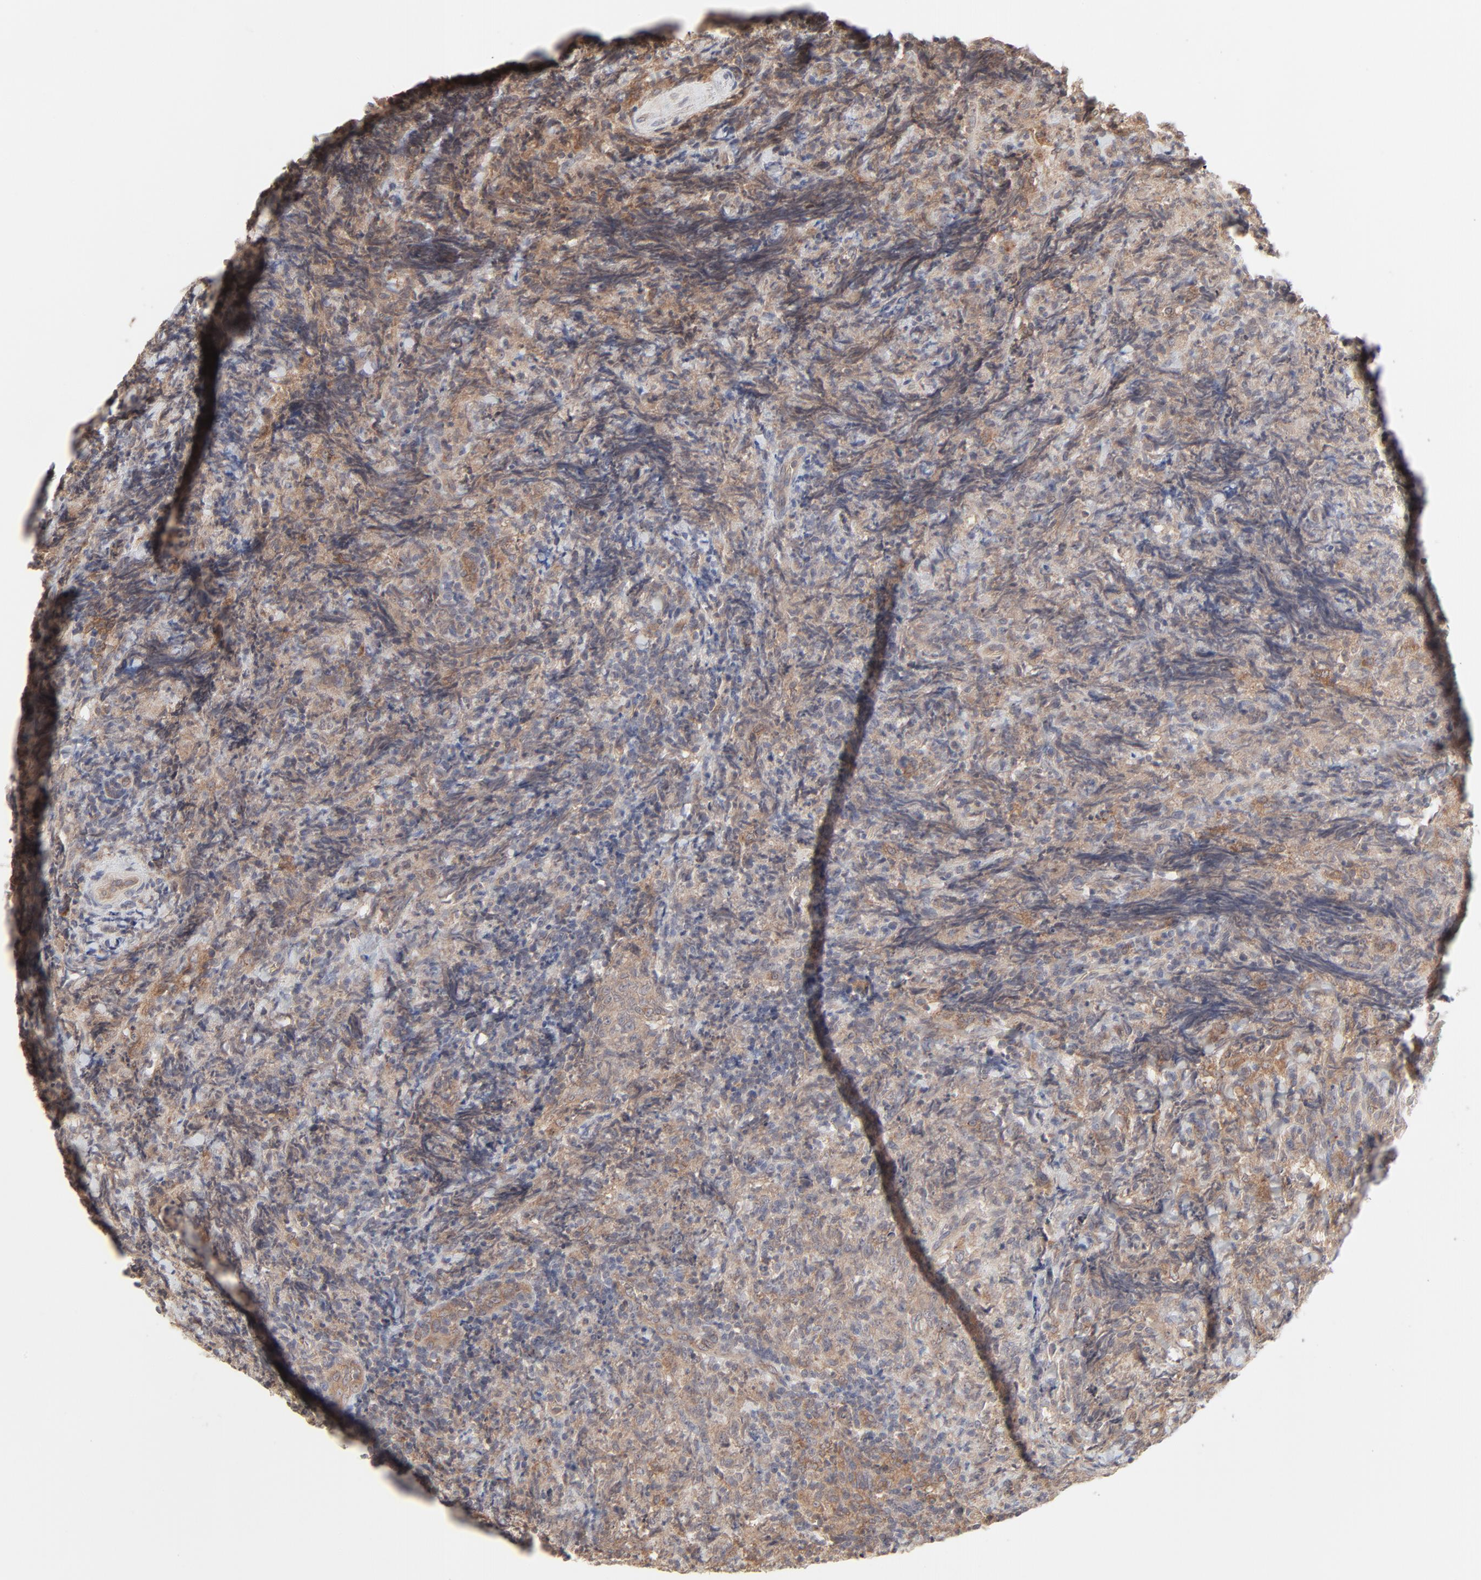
{"staining": {"intensity": "moderate", "quantity": ">75%", "location": "cytoplasmic/membranous"}, "tissue": "lymphoma", "cell_type": "Tumor cells", "image_type": "cancer", "snomed": [{"axis": "morphology", "description": "Malignant lymphoma, non-Hodgkin's type, High grade"}, {"axis": "topography", "description": "Tonsil"}], "caption": "This photomicrograph reveals immunohistochemistry staining of human malignant lymphoma, non-Hodgkin's type (high-grade), with medium moderate cytoplasmic/membranous staining in approximately >75% of tumor cells.", "gene": "RAB5C", "patient": {"sex": "female", "age": 36}}